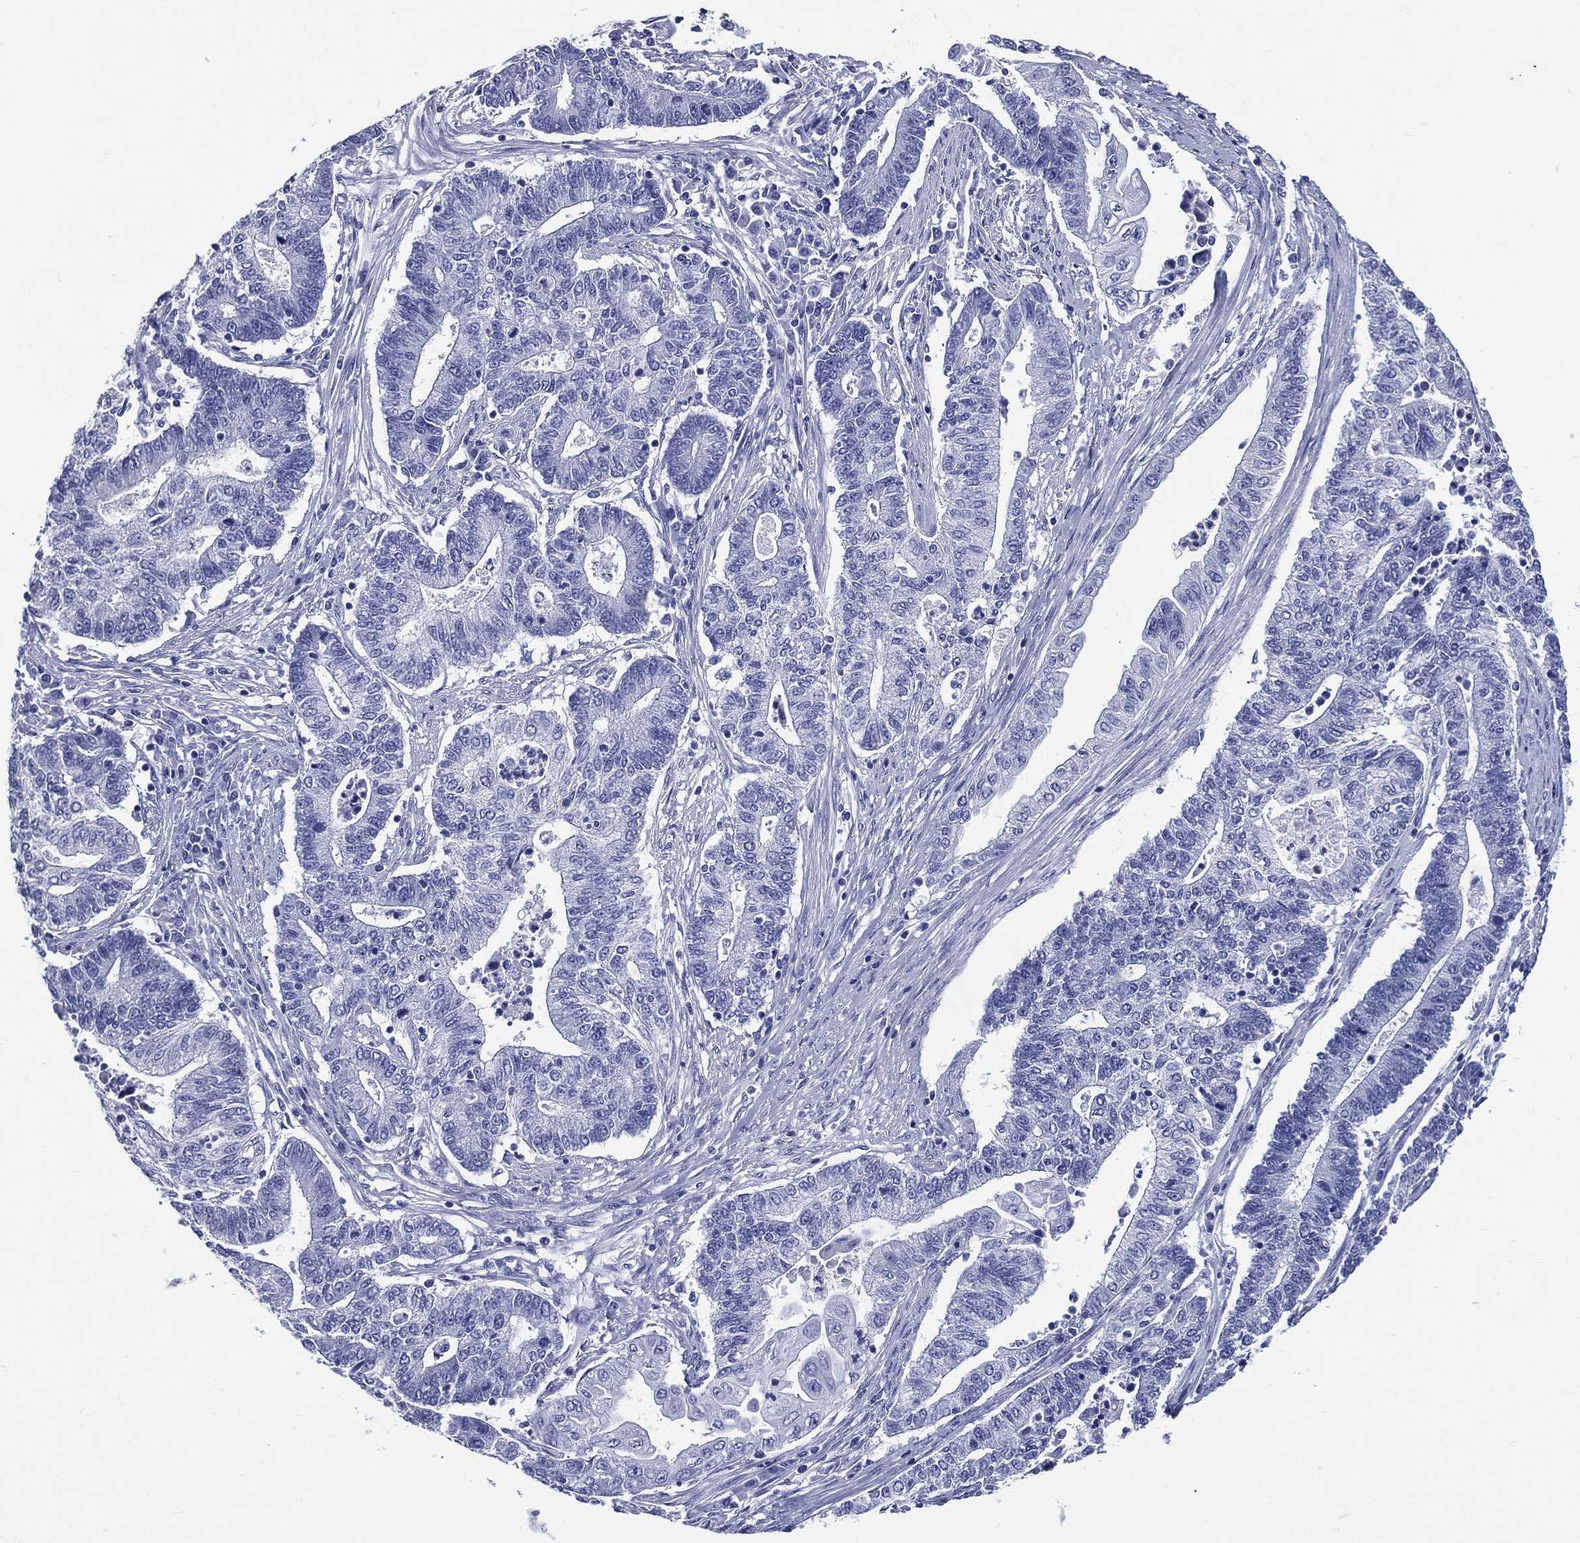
{"staining": {"intensity": "negative", "quantity": "none", "location": "none"}, "tissue": "endometrial cancer", "cell_type": "Tumor cells", "image_type": "cancer", "snomed": [{"axis": "morphology", "description": "Adenocarcinoma, NOS"}, {"axis": "topography", "description": "Uterus"}, {"axis": "topography", "description": "Endometrium"}], "caption": "High power microscopy histopathology image of an immunohistochemistry (IHC) histopathology image of endometrial adenocarcinoma, revealing no significant staining in tumor cells. (DAB (3,3'-diaminobenzidine) immunohistochemistry (IHC), high magnification).", "gene": "DPYS", "patient": {"sex": "female", "age": 54}}